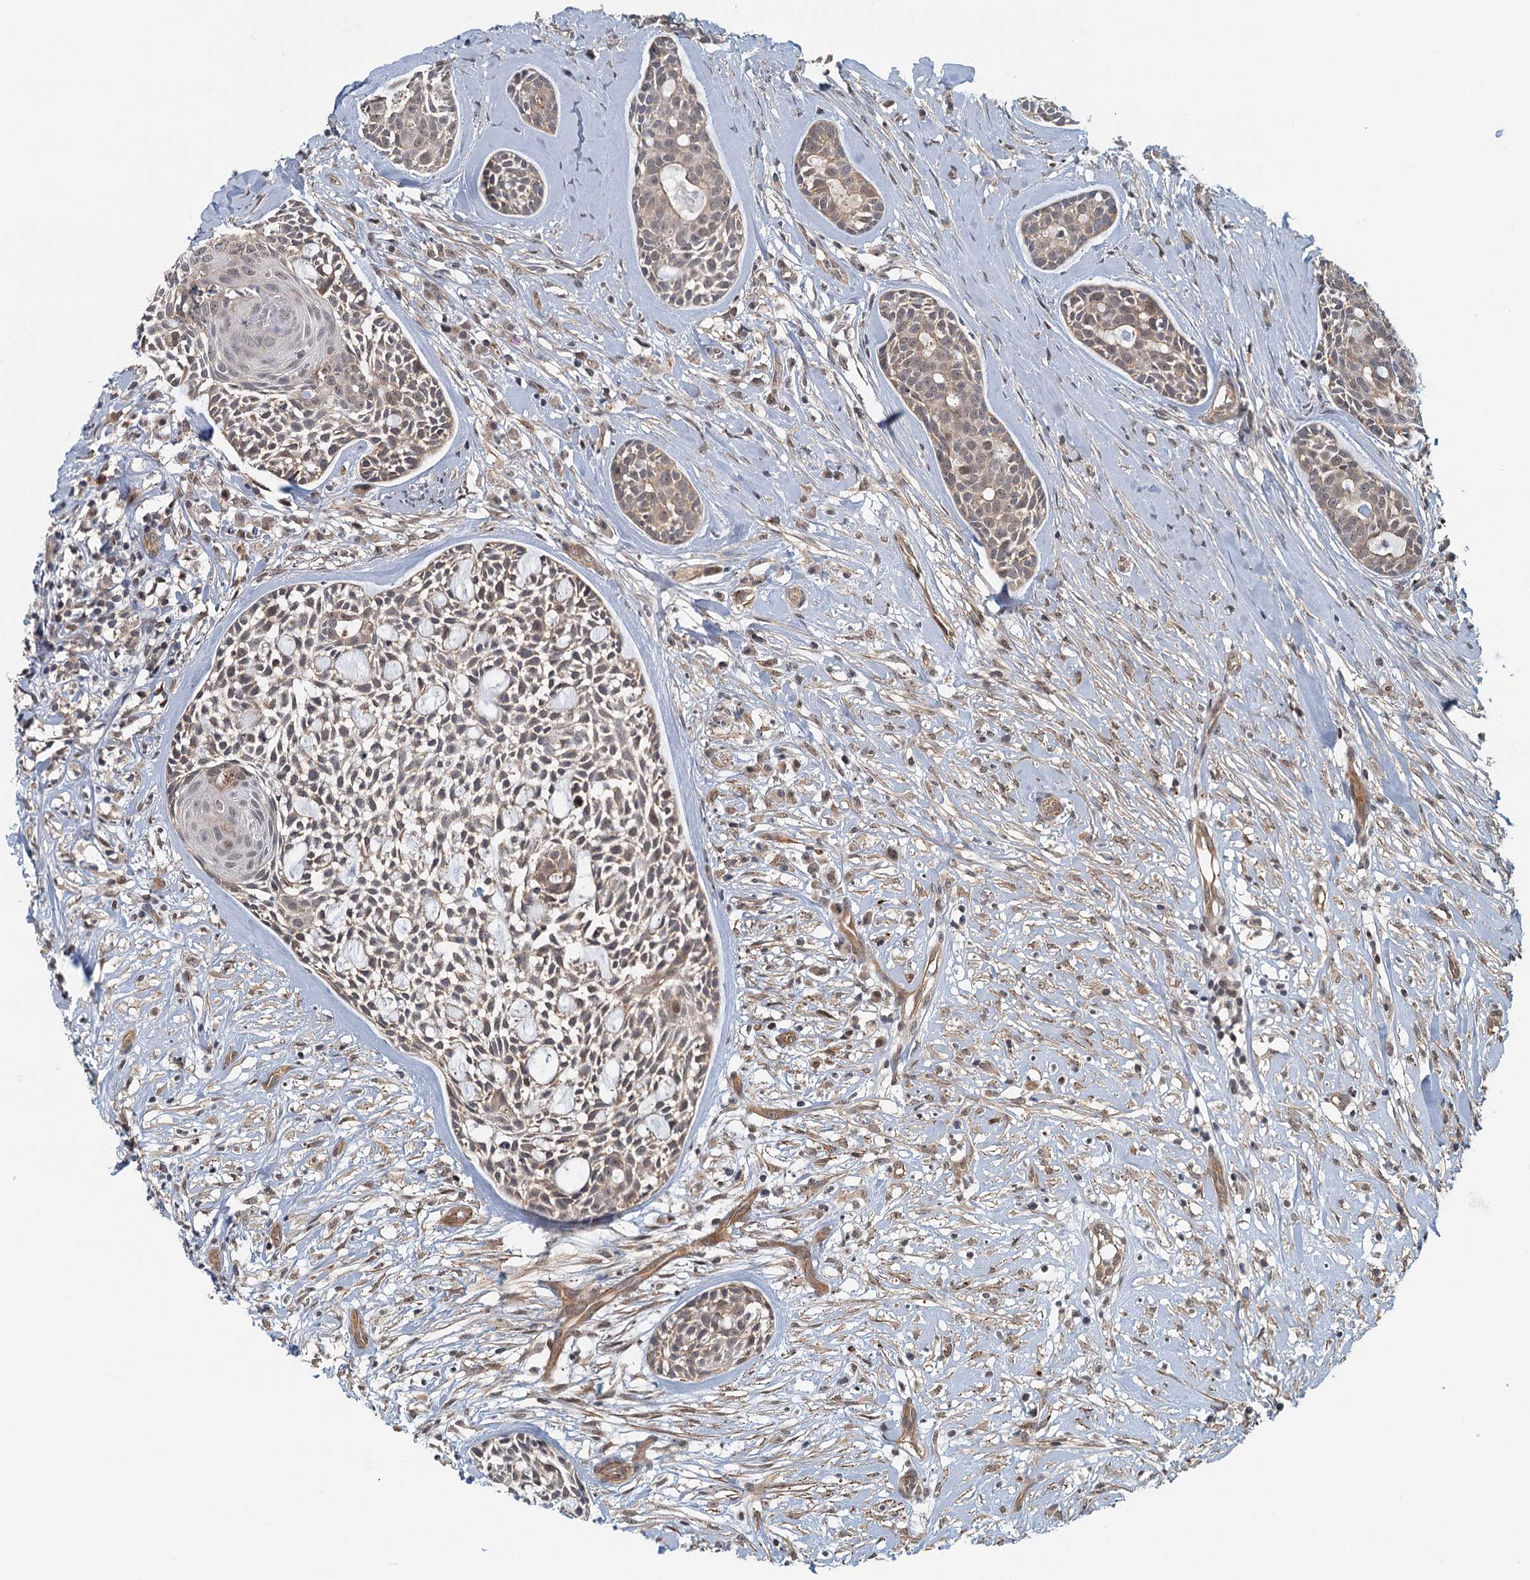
{"staining": {"intensity": "weak", "quantity": "25%-75%", "location": "cytoplasmic/membranous"}, "tissue": "head and neck cancer", "cell_type": "Tumor cells", "image_type": "cancer", "snomed": [{"axis": "morphology", "description": "Adenocarcinoma, NOS"}, {"axis": "topography", "description": "Subcutis"}, {"axis": "topography", "description": "Head-Neck"}], "caption": "Human adenocarcinoma (head and neck) stained for a protein (brown) exhibits weak cytoplasmic/membranous positive expression in about 25%-75% of tumor cells.", "gene": "TAS2R42", "patient": {"sex": "female", "age": 73}}